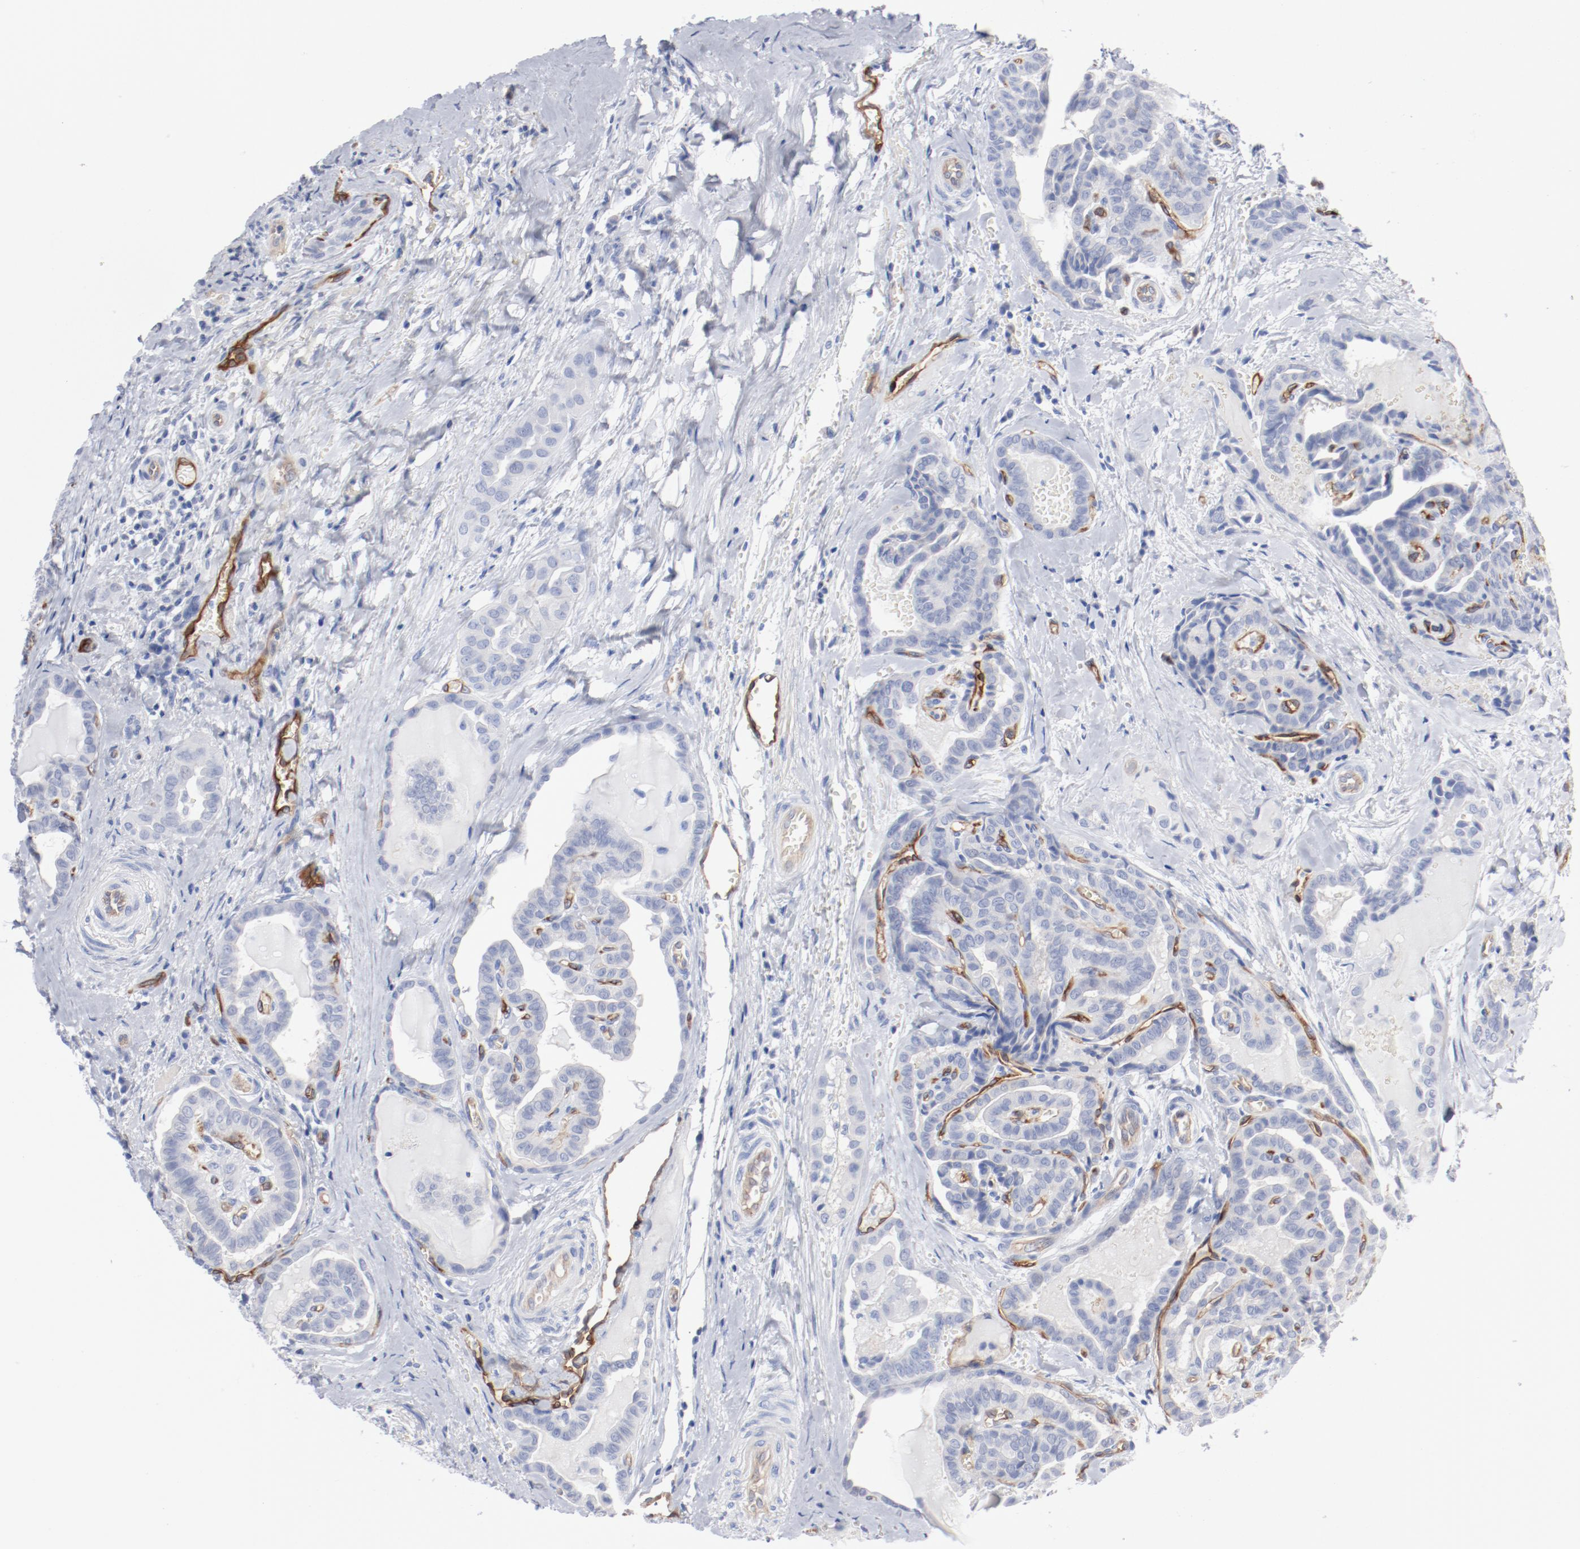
{"staining": {"intensity": "negative", "quantity": "none", "location": "none"}, "tissue": "thyroid cancer", "cell_type": "Tumor cells", "image_type": "cancer", "snomed": [{"axis": "morphology", "description": "Carcinoma, NOS"}, {"axis": "topography", "description": "Thyroid gland"}], "caption": "Tumor cells are negative for protein expression in human thyroid carcinoma.", "gene": "SHANK3", "patient": {"sex": "female", "age": 91}}